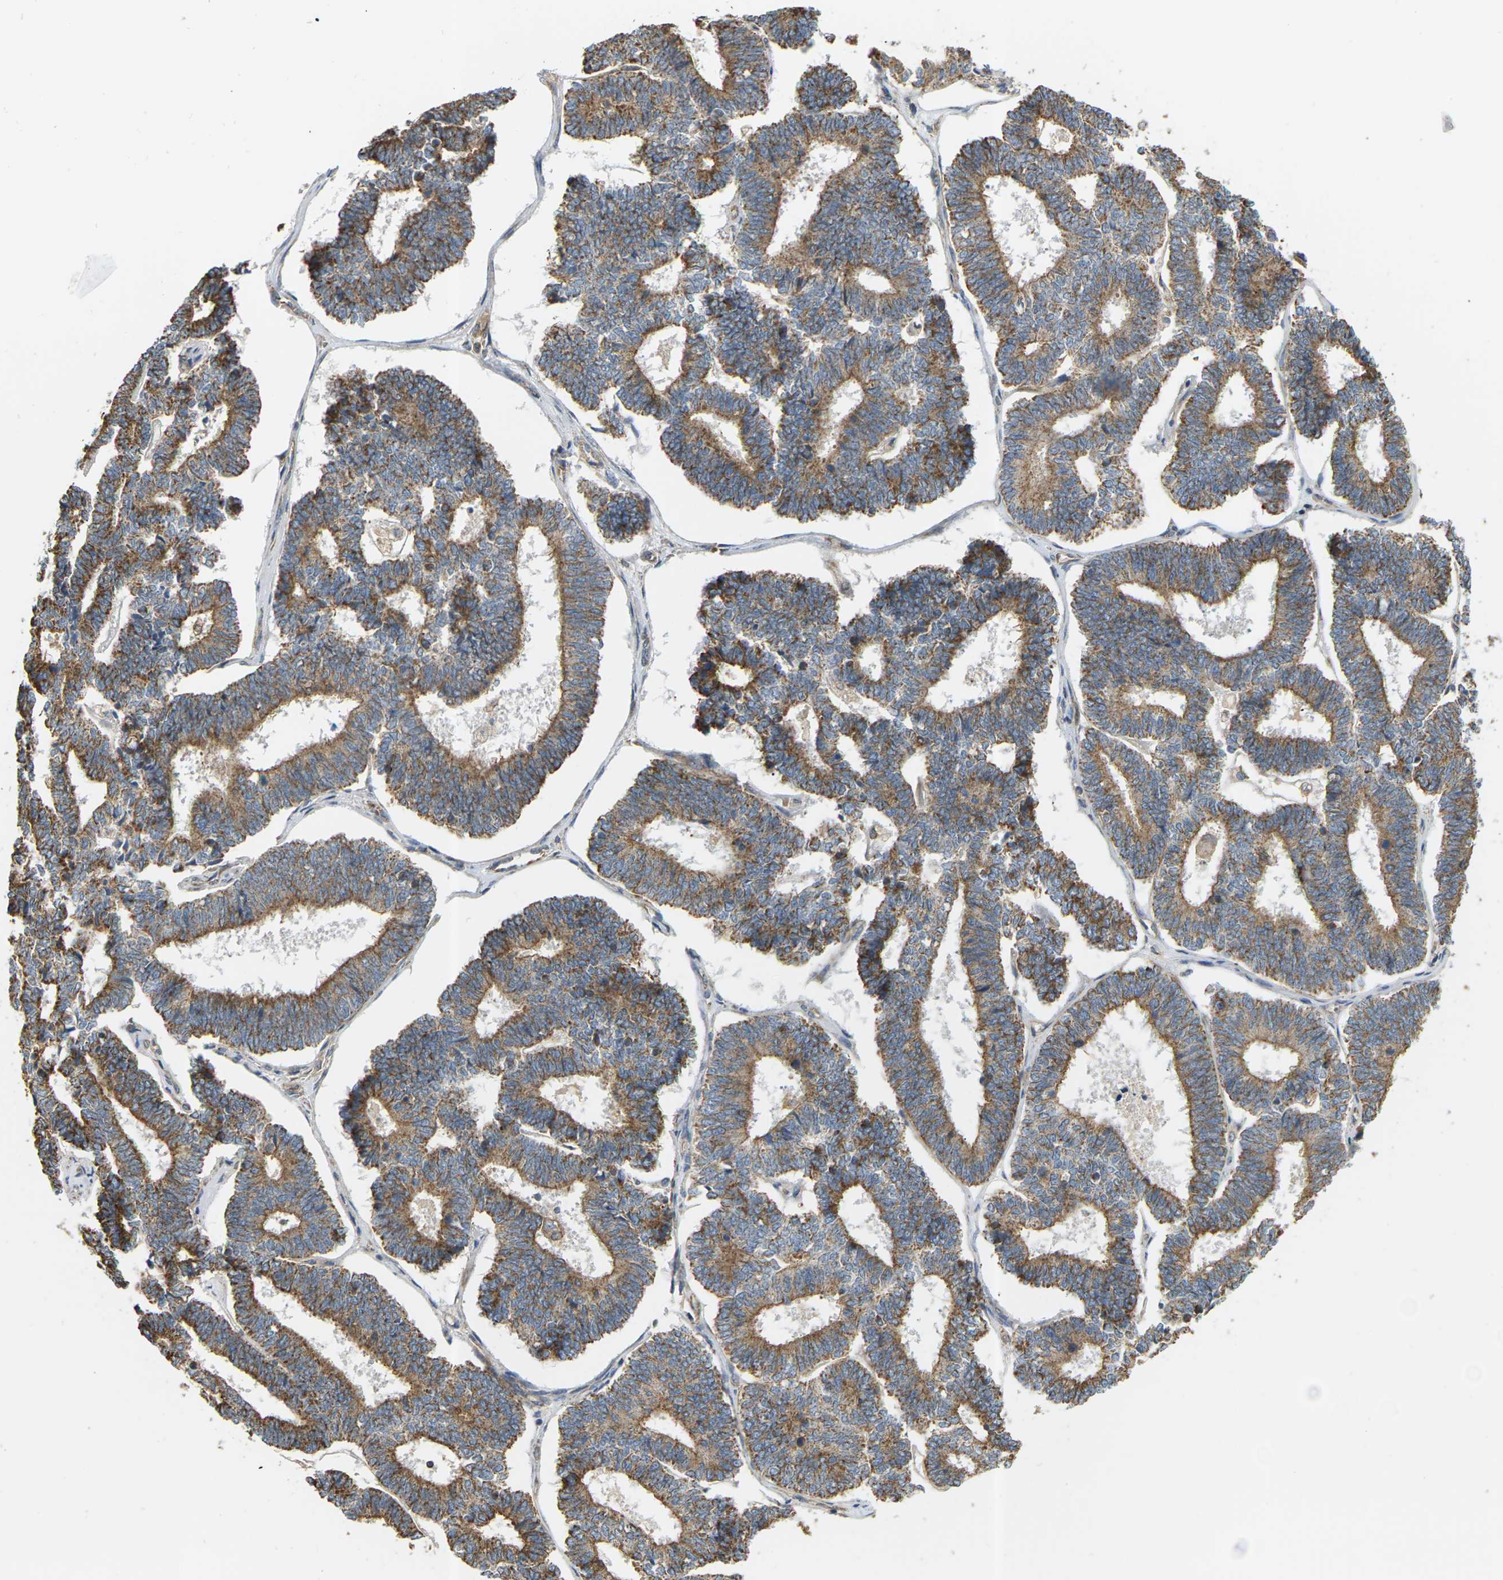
{"staining": {"intensity": "moderate", "quantity": ">75%", "location": "cytoplasmic/membranous"}, "tissue": "endometrial cancer", "cell_type": "Tumor cells", "image_type": "cancer", "snomed": [{"axis": "morphology", "description": "Adenocarcinoma, NOS"}, {"axis": "topography", "description": "Endometrium"}], "caption": "A brown stain shows moderate cytoplasmic/membranous positivity of a protein in human endometrial adenocarcinoma tumor cells.", "gene": "PCDHB4", "patient": {"sex": "female", "age": 70}}